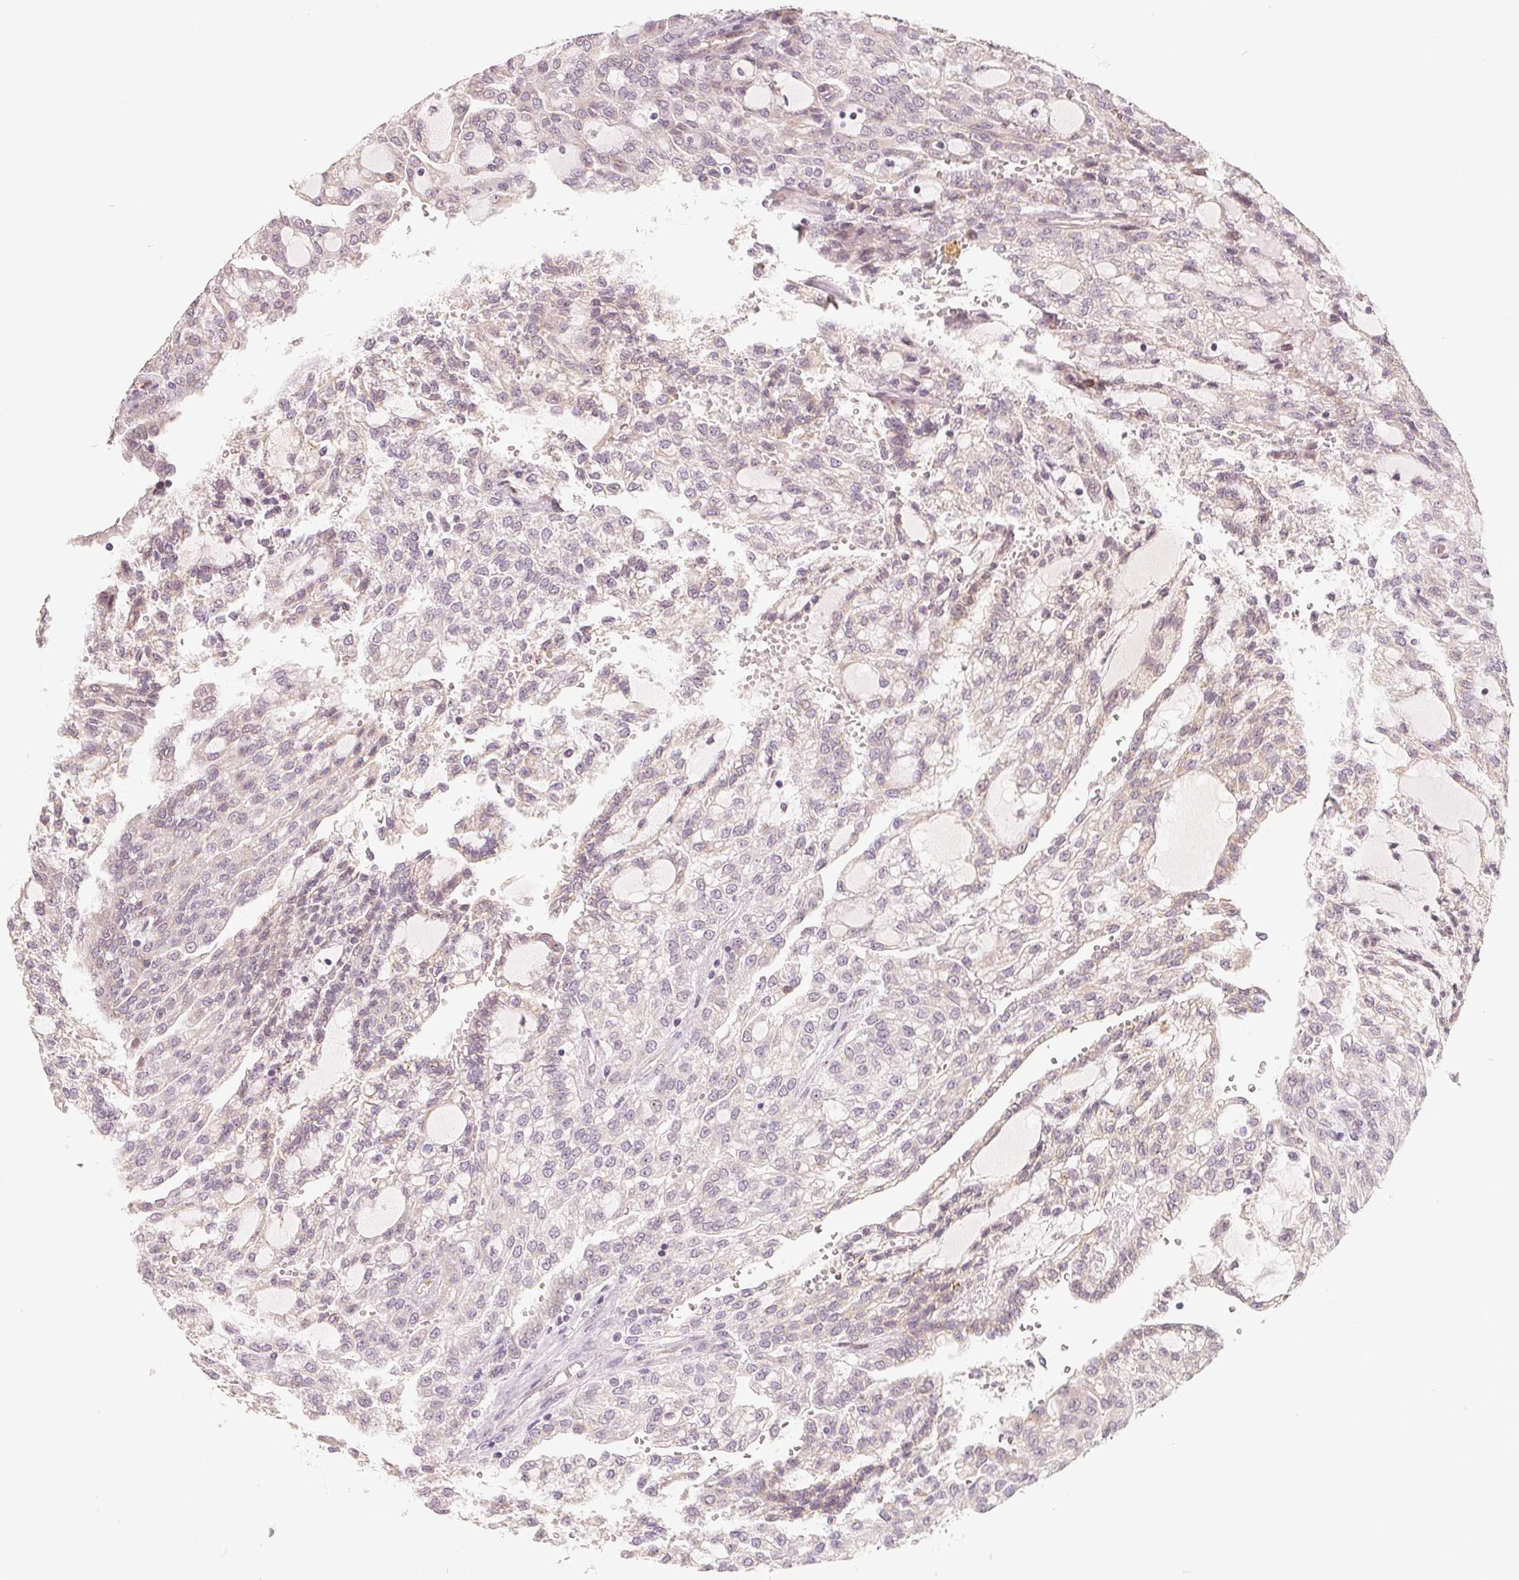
{"staining": {"intensity": "negative", "quantity": "none", "location": "none"}, "tissue": "renal cancer", "cell_type": "Tumor cells", "image_type": "cancer", "snomed": [{"axis": "morphology", "description": "Adenocarcinoma, NOS"}, {"axis": "topography", "description": "Kidney"}], "caption": "The image exhibits no significant expression in tumor cells of renal cancer (adenocarcinoma).", "gene": "TMSB15B", "patient": {"sex": "male", "age": 63}}